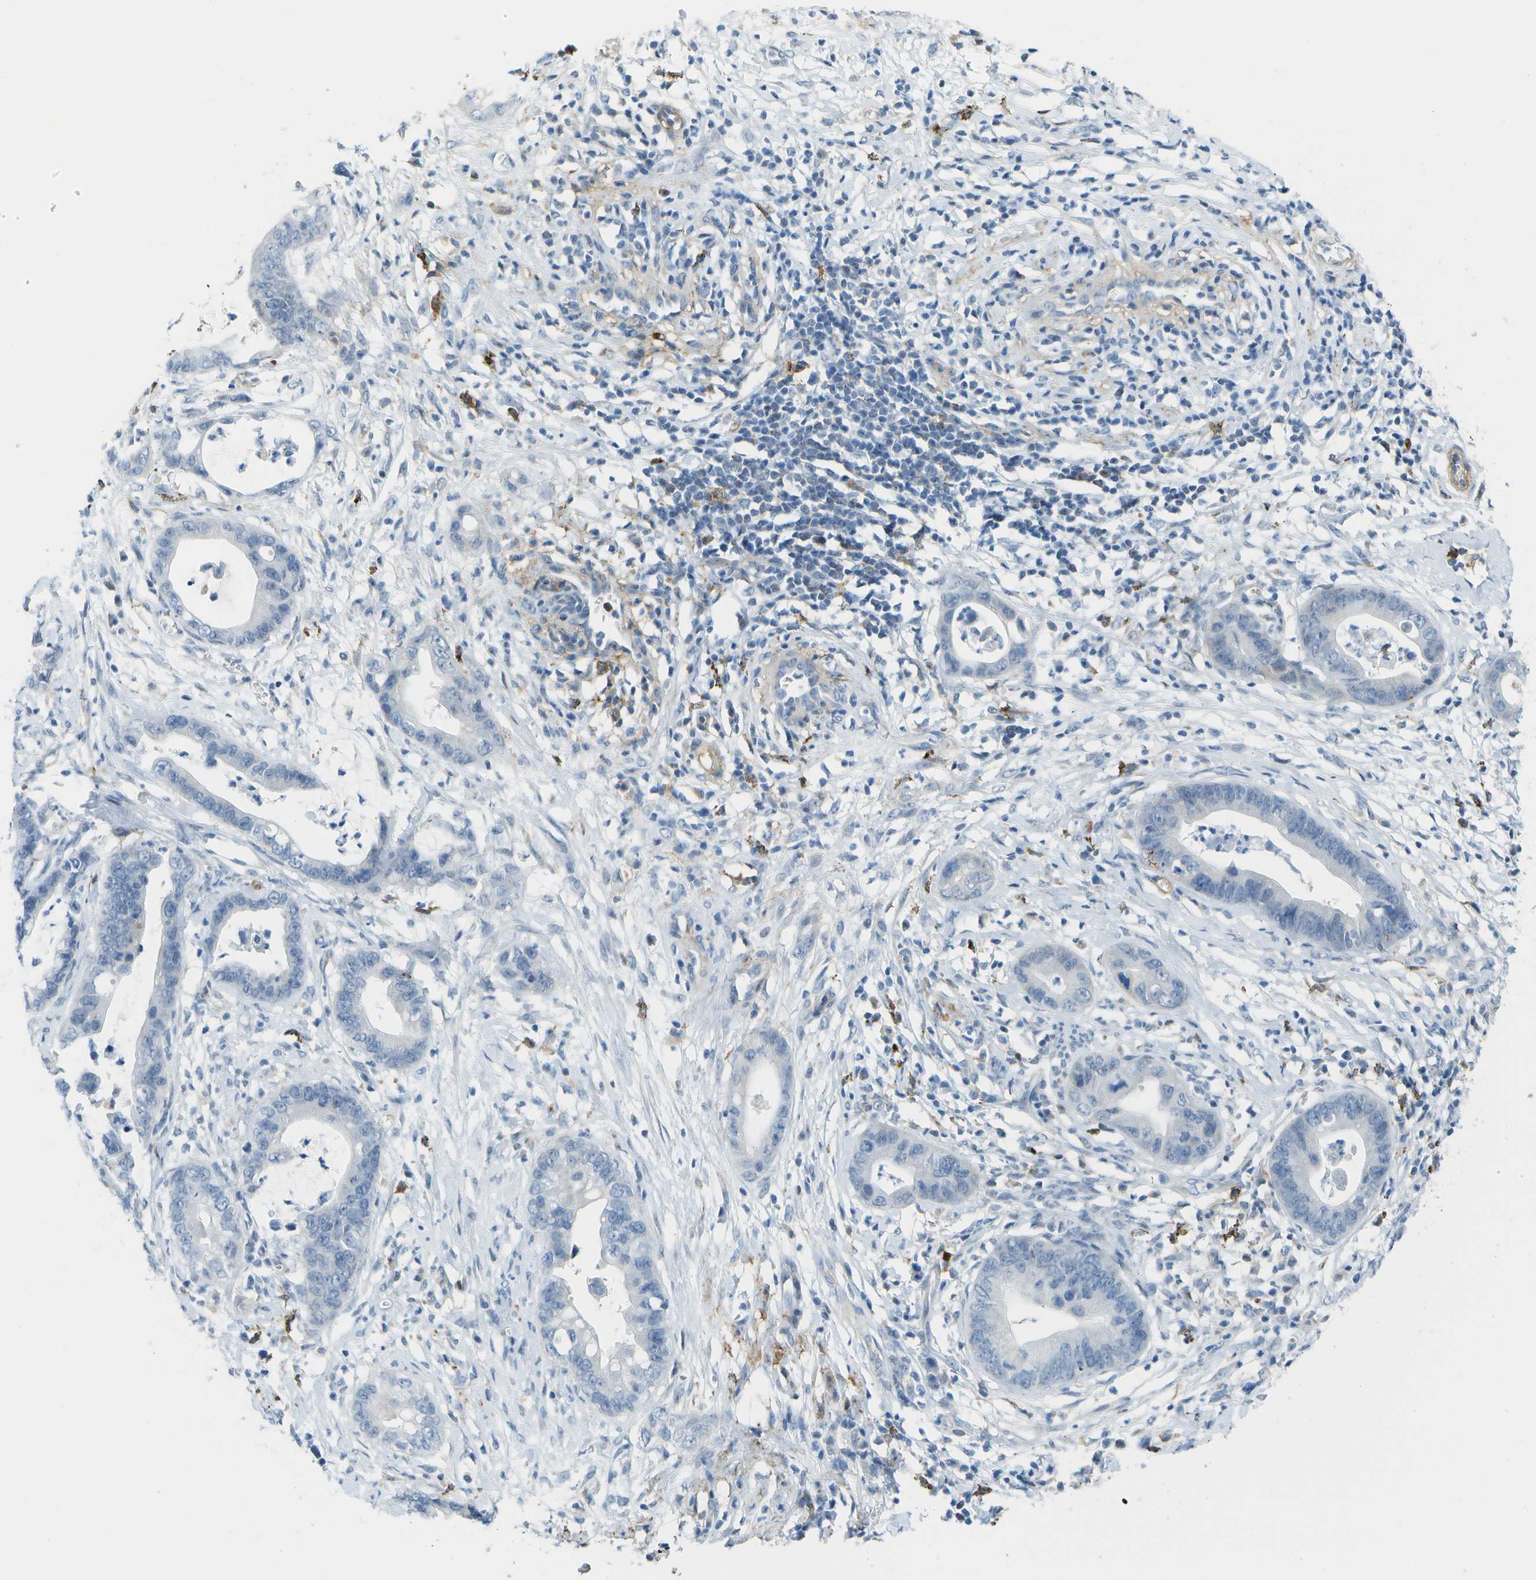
{"staining": {"intensity": "negative", "quantity": "none", "location": "none"}, "tissue": "cervical cancer", "cell_type": "Tumor cells", "image_type": "cancer", "snomed": [{"axis": "morphology", "description": "Adenocarcinoma, NOS"}, {"axis": "topography", "description": "Cervix"}], "caption": "A high-resolution micrograph shows immunohistochemistry staining of cervical cancer (adenocarcinoma), which reveals no significant staining in tumor cells. (Stains: DAB (3,3'-diaminobenzidine) immunohistochemistry (IHC) with hematoxylin counter stain, Microscopy: brightfield microscopy at high magnification).", "gene": "ZBTB43", "patient": {"sex": "female", "age": 44}}